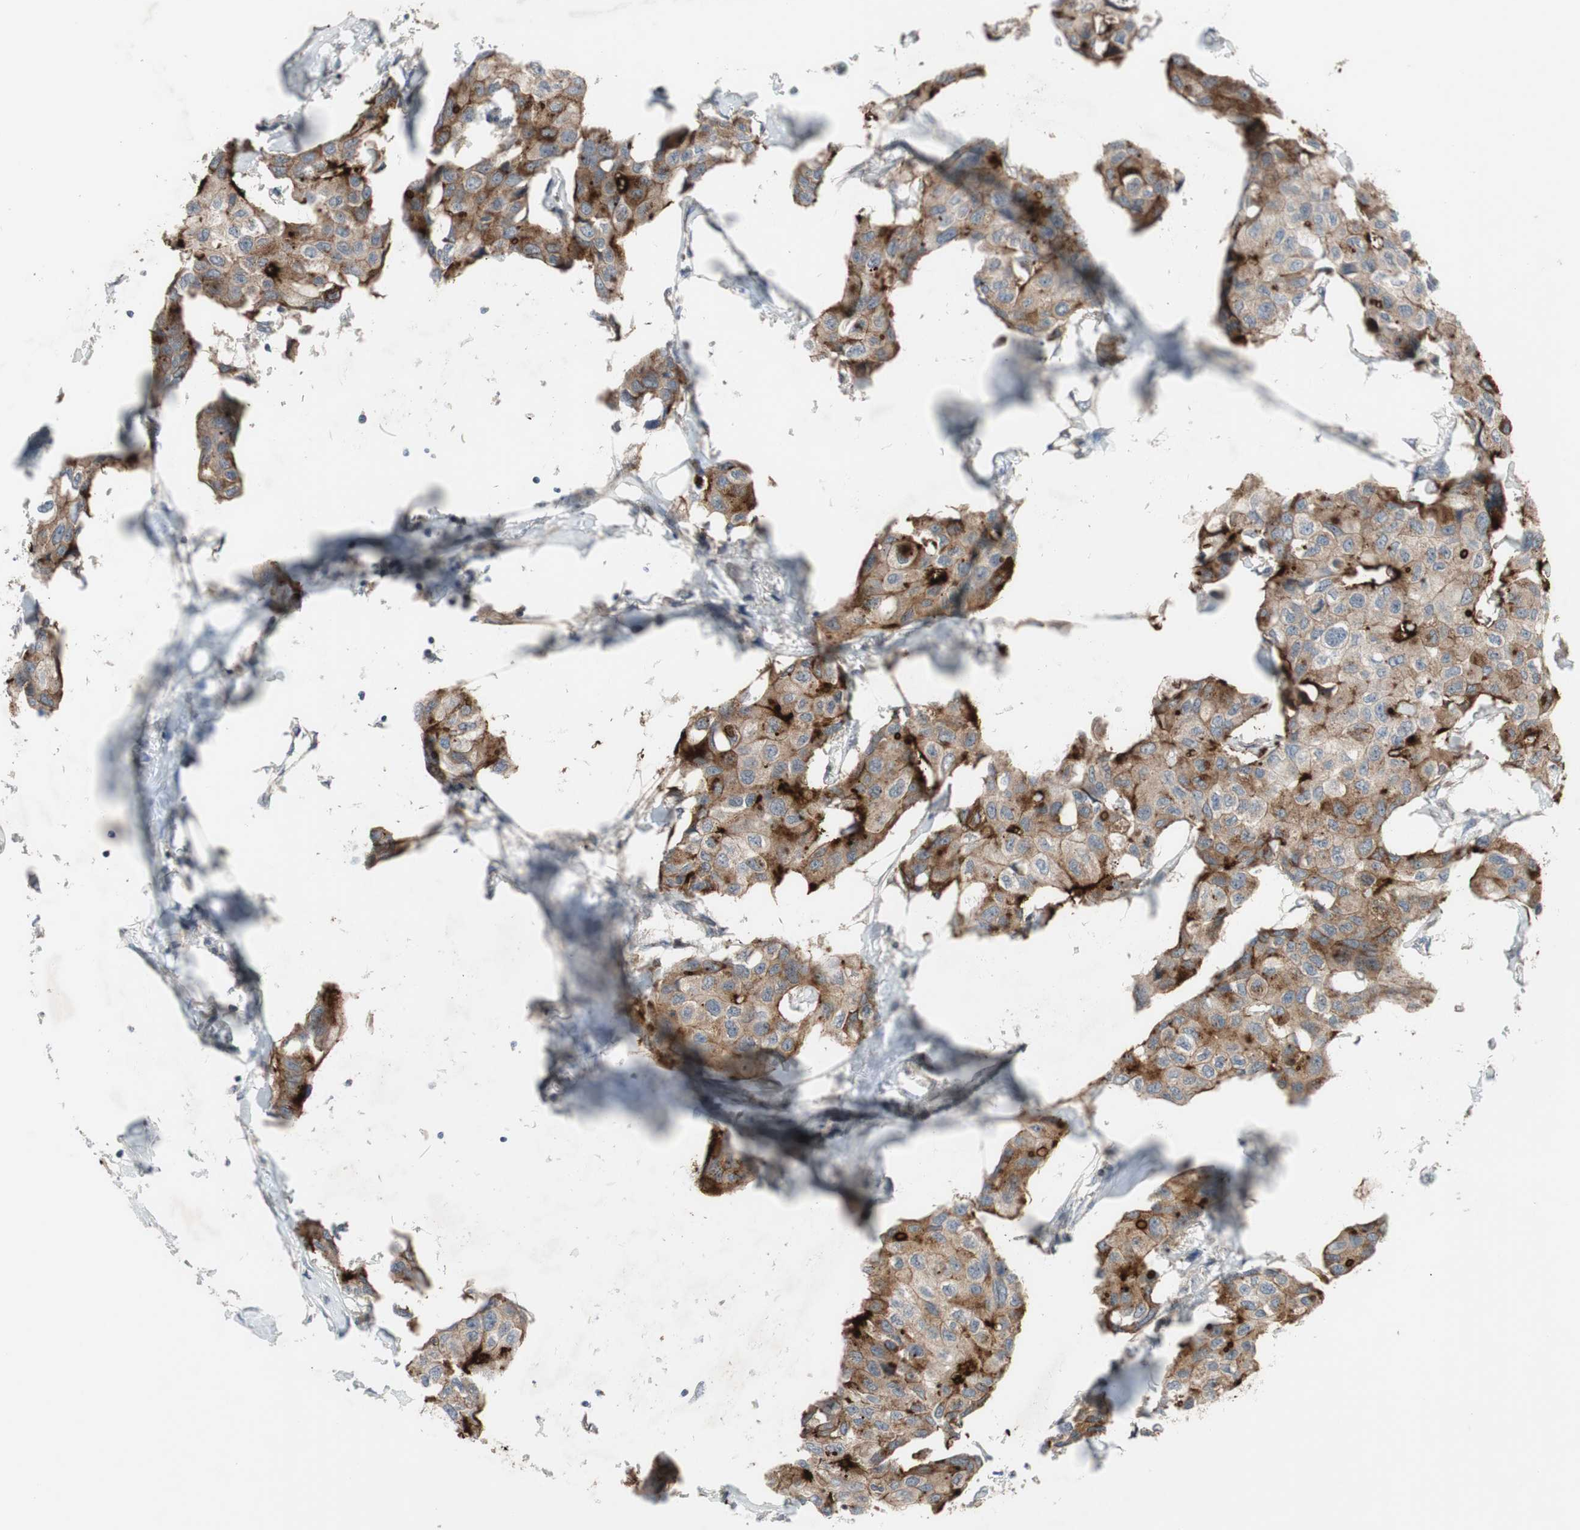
{"staining": {"intensity": "moderate", "quantity": ">75%", "location": "cytoplasmic/membranous"}, "tissue": "breast cancer", "cell_type": "Tumor cells", "image_type": "cancer", "snomed": [{"axis": "morphology", "description": "Duct carcinoma"}, {"axis": "topography", "description": "Breast"}], "caption": "DAB (3,3'-diaminobenzidine) immunohistochemical staining of human intraductal carcinoma (breast) shows moderate cytoplasmic/membranous protein staining in about >75% of tumor cells. (DAB (3,3'-diaminobenzidine) IHC, brown staining for protein, blue staining for nuclei).", "gene": "OAZ1", "patient": {"sex": "female", "age": 80}}